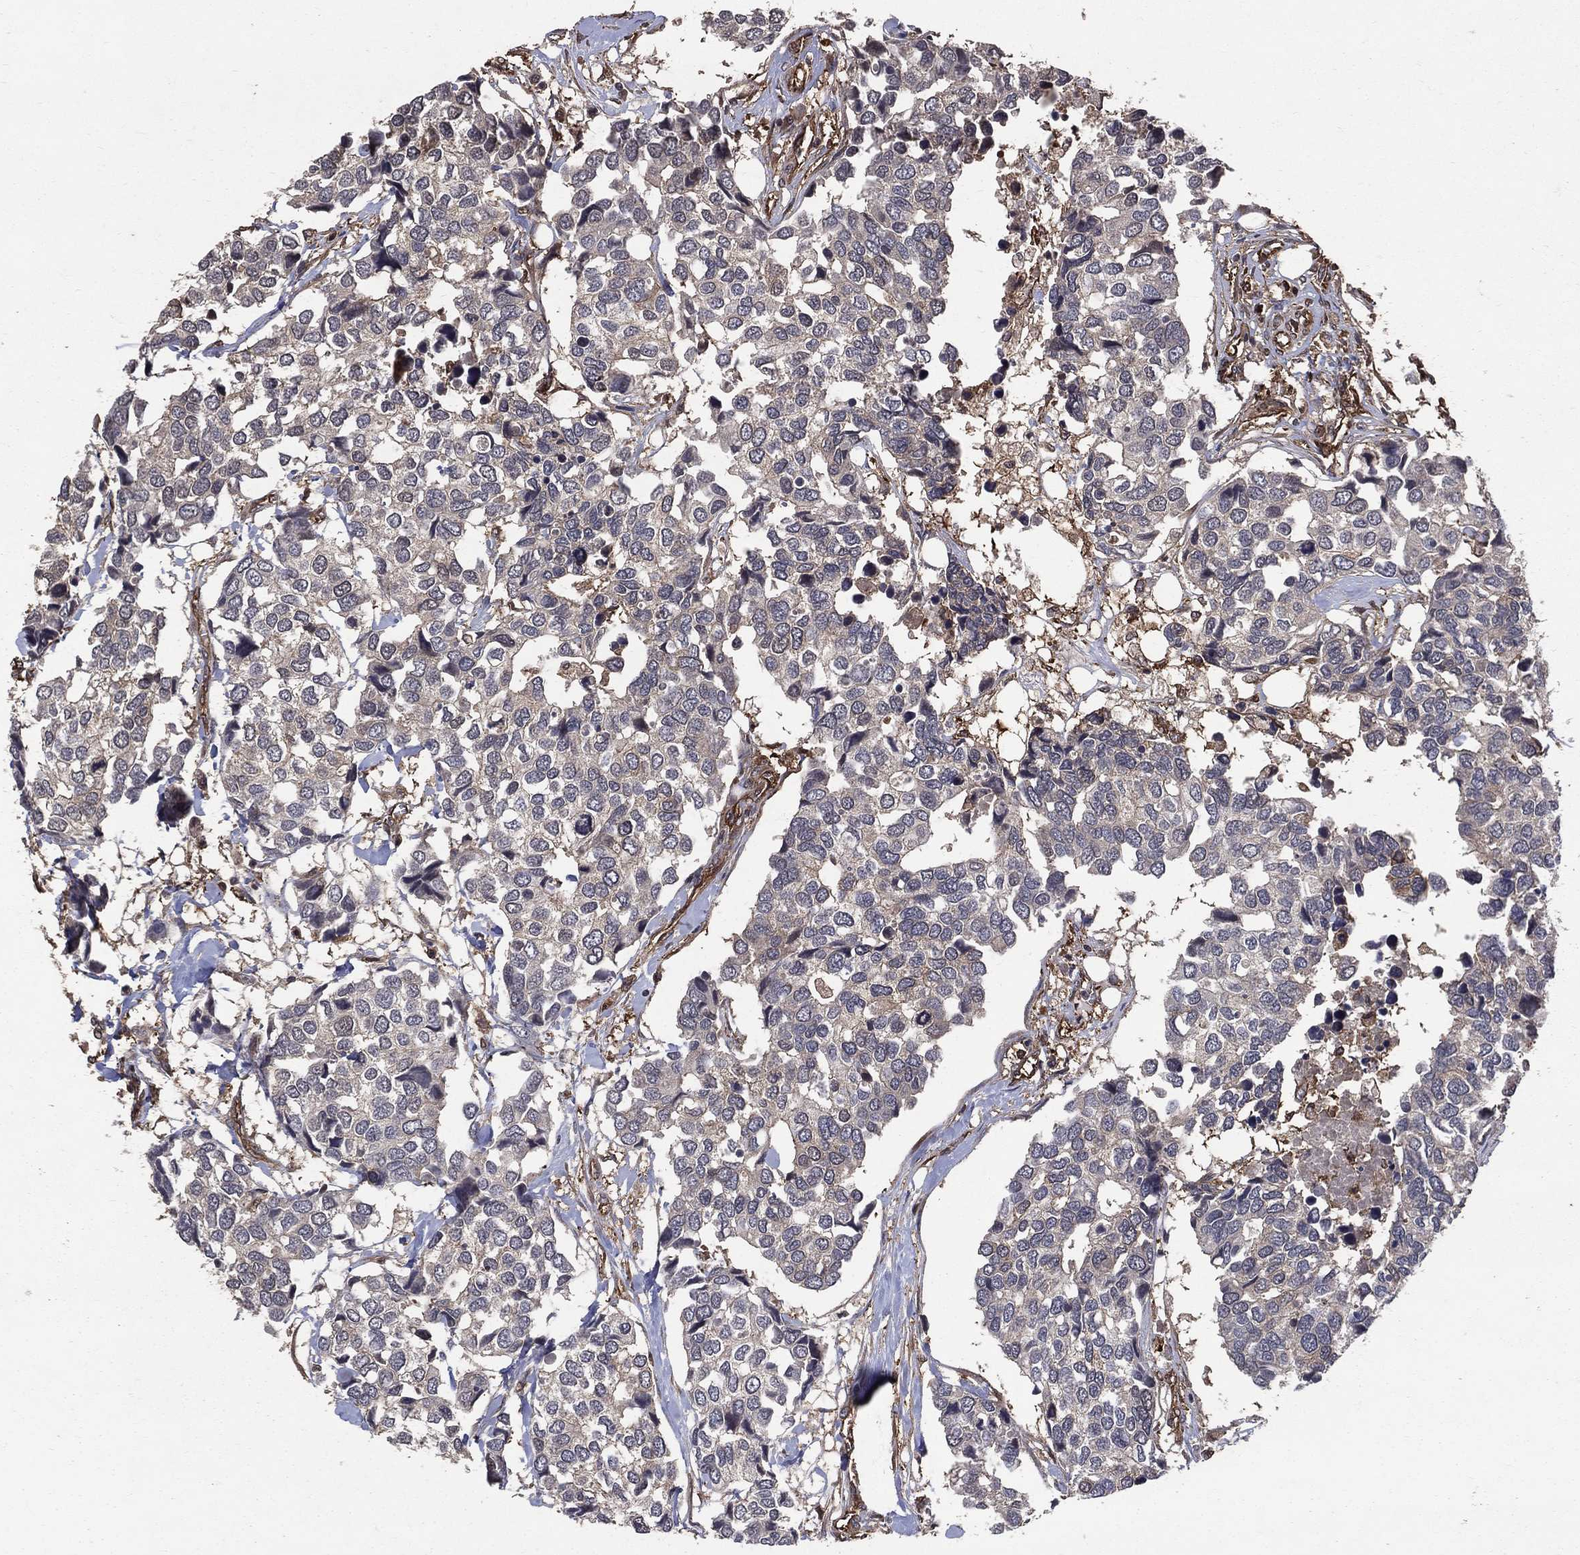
{"staining": {"intensity": "negative", "quantity": "none", "location": "none"}, "tissue": "breast cancer", "cell_type": "Tumor cells", "image_type": "cancer", "snomed": [{"axis": "morphology", "description": "Duct carcinoma"}, {"axis": "topography", "description": "Breast"}], "caption": "This is an immunohistochemistry histopathology image of breast invasive ductal carcinoma. There is no expression in tumor cells.", "gene": "DPYSL2", "patient": {"sex": "female", "age": 83}}